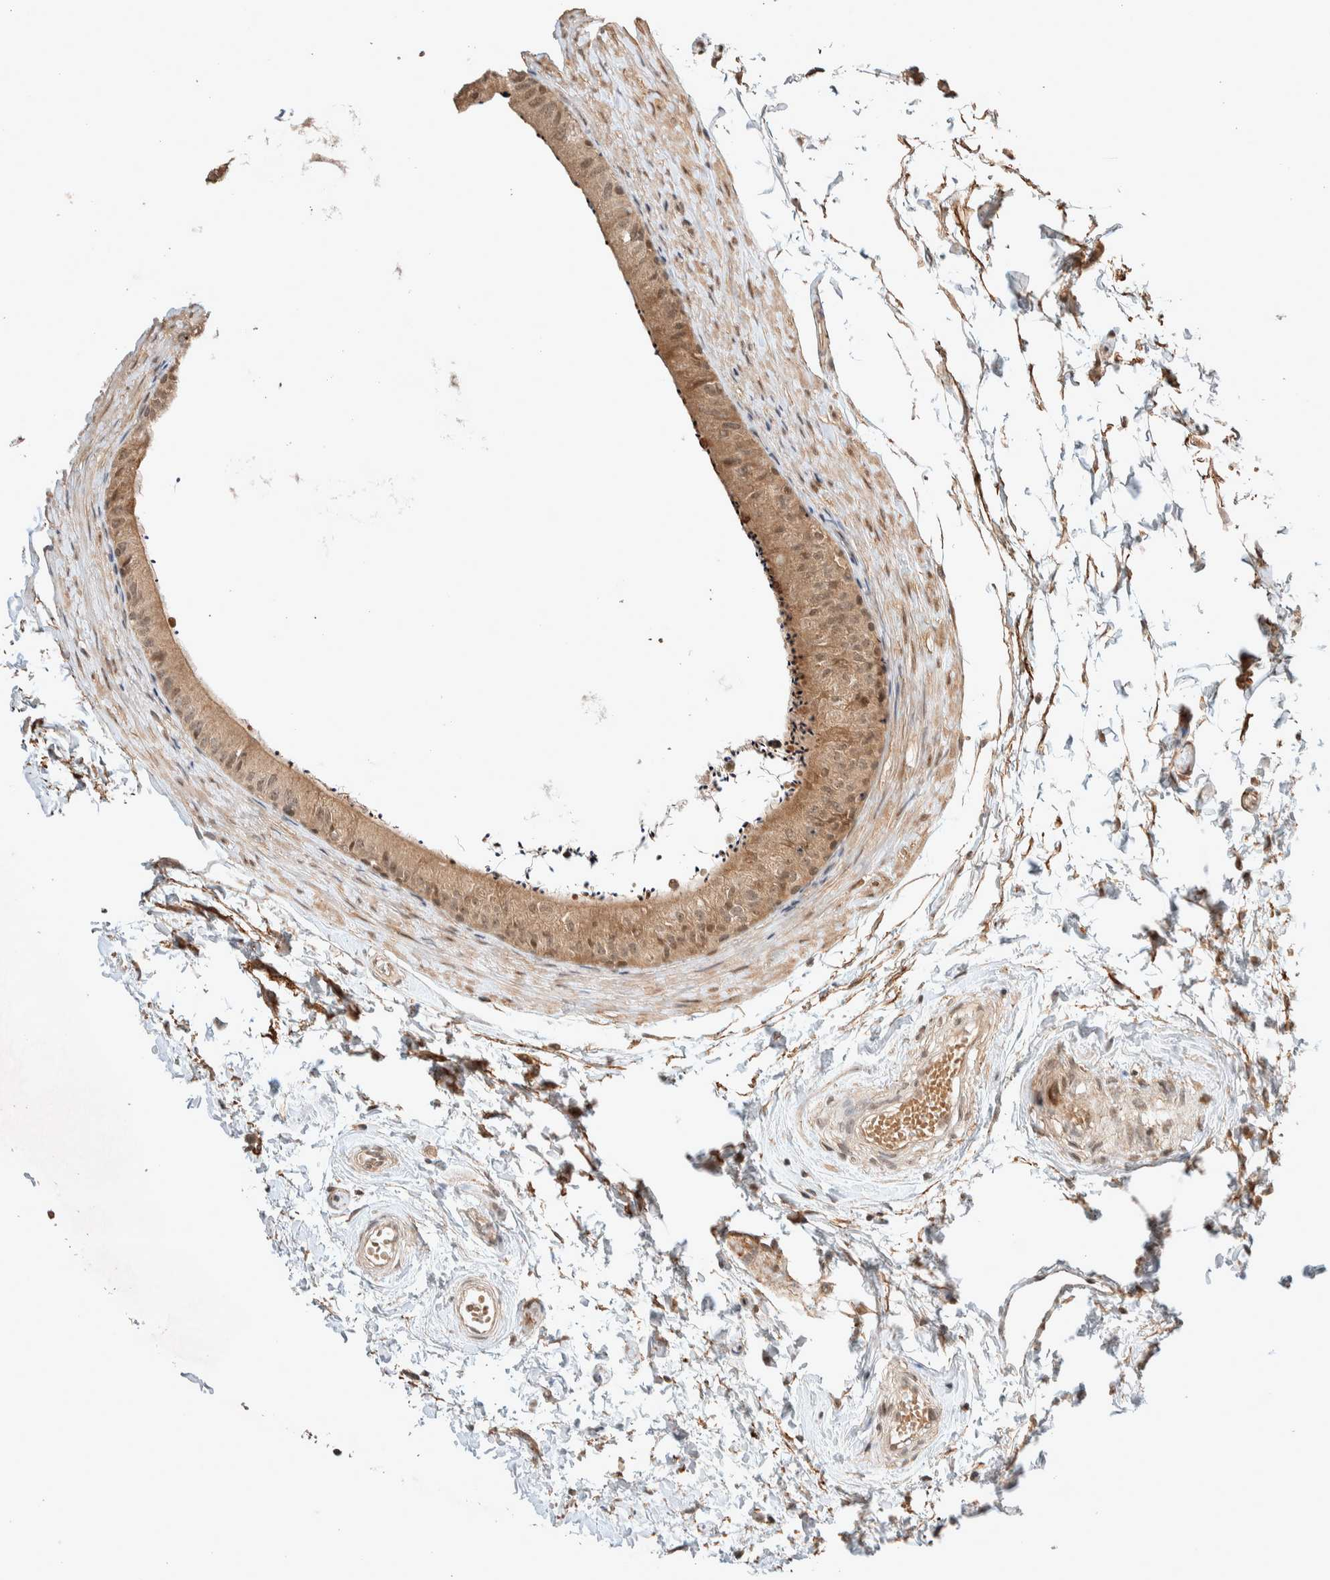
{"staining": {"intensity": "weak", "quantity": ">75%", "location": "cytoplasmic/membranous"}, "tissue": "epididymis", "cell_type": "Glandular cells", "image_type": "normal", "snomed": [{"axis": "morphology", "description": "Normal tissue, NOS"}, {"axis": "topography", "description": "Epididymis"}], "caption": "Brown immunohistochemical staining in unremarkable epididymis displays weak cytoplasmic/membranous expression in about >75% of glandular cells. (DAB = brown stain, brightfield microscopy at high magnification).", "gene": "THRA", "patient": {"sex": "male", "age": 56}}